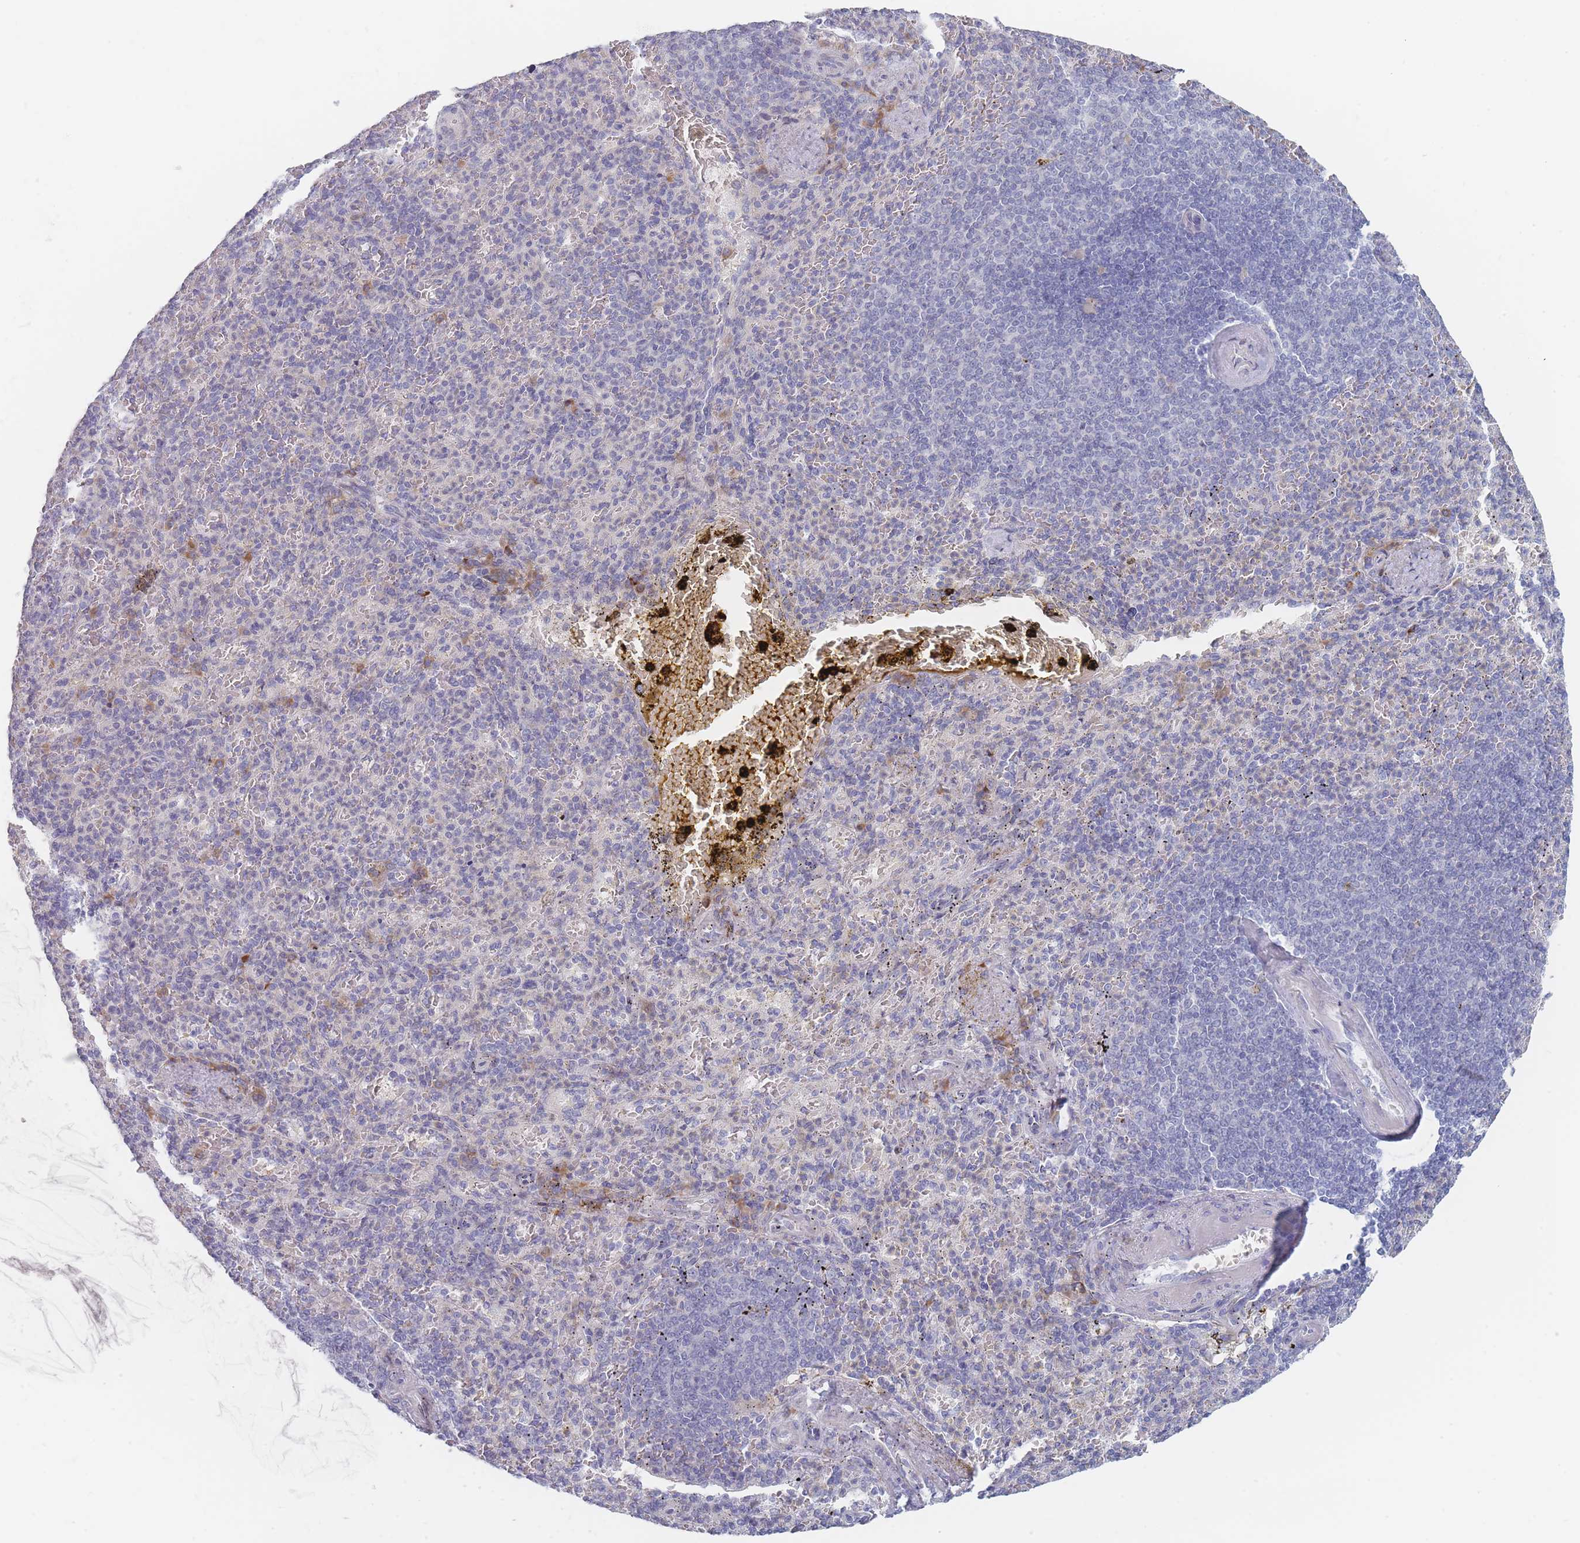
{"staining": {"intensity": "negative", "quantity": "none", "location": "none"}, "tissue": "spleen", "cell_type": "Cells in red pulp", "image_type": "normal", "snomed": [{"axis": "morphology", "description": "Normal tissue, NOS"}, {"axis": "topography", "description": "Spleen"}], "caption": "High power microscopy photomicrograph of an immunohistochemistry photomicrograph of normal spleen, revealing no significant staining in cells in red pulp.", "gene": "SPATS1", "patient": {"sex": "female", "age": 74}}